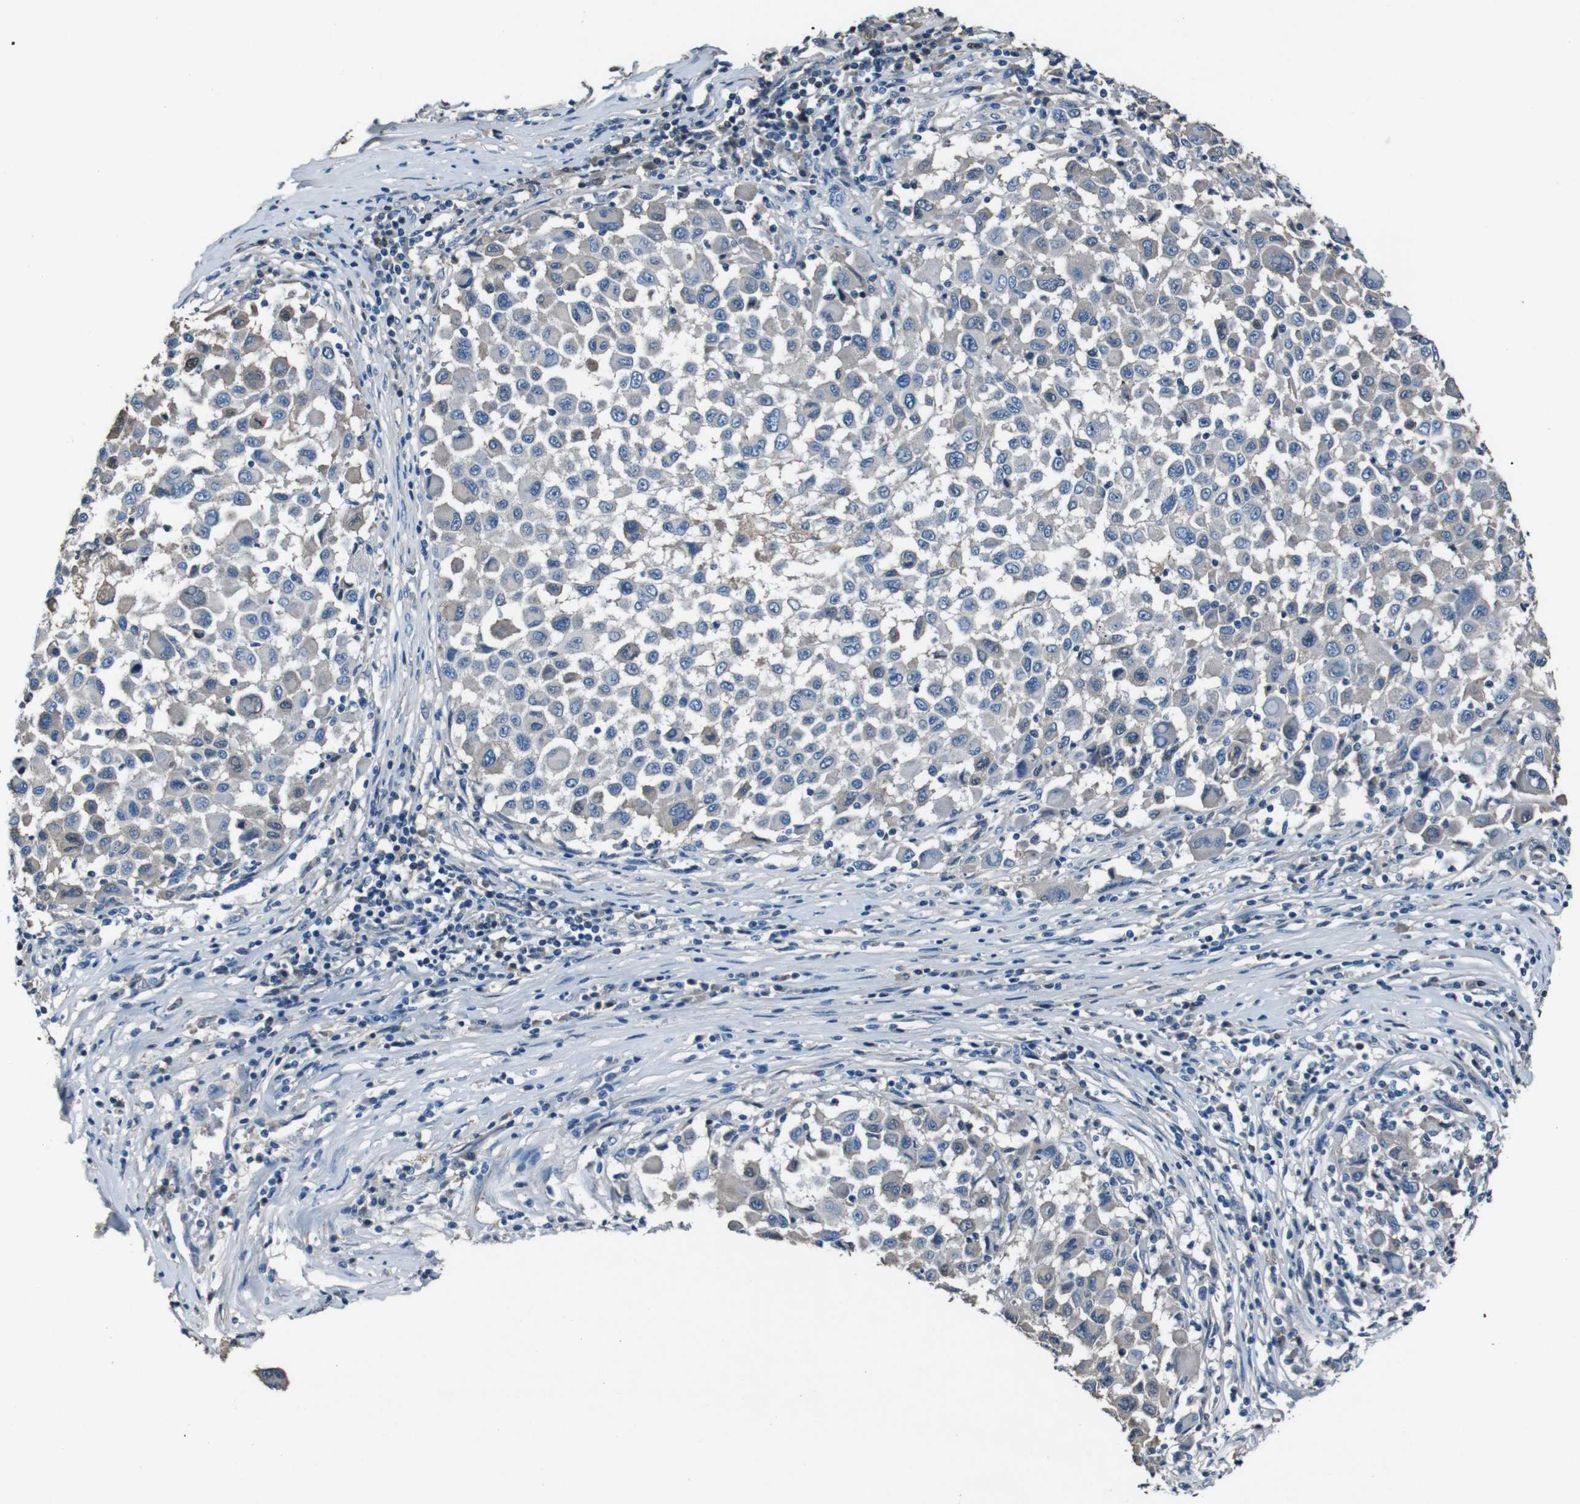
{"staining": {"intensity": "weak", "quantity": "<25%", "location": "cytoplasmic/membranous"}, "tissue": "melanoma", "cell_type": "Tumor cells", "image_type": "cancer", "snomed": [{"axis": "morphology", "description": "Malignant melanoma, Metastatic site"}, {"axis": "topography", "description": "Lymph node"}], "caption": "IHC histopathology image of melanoma stained for a protein (brown), which demonstrates no positivity in tumor cells. Brightfield microscopy of immunohistochemistry stained with DAB (3,3'-diaminobenzidine) (brown) and hematoxylin (blue), captured at high magnification.", "gene": "LEP", "patient": {"sex": "male", "age": 61}}